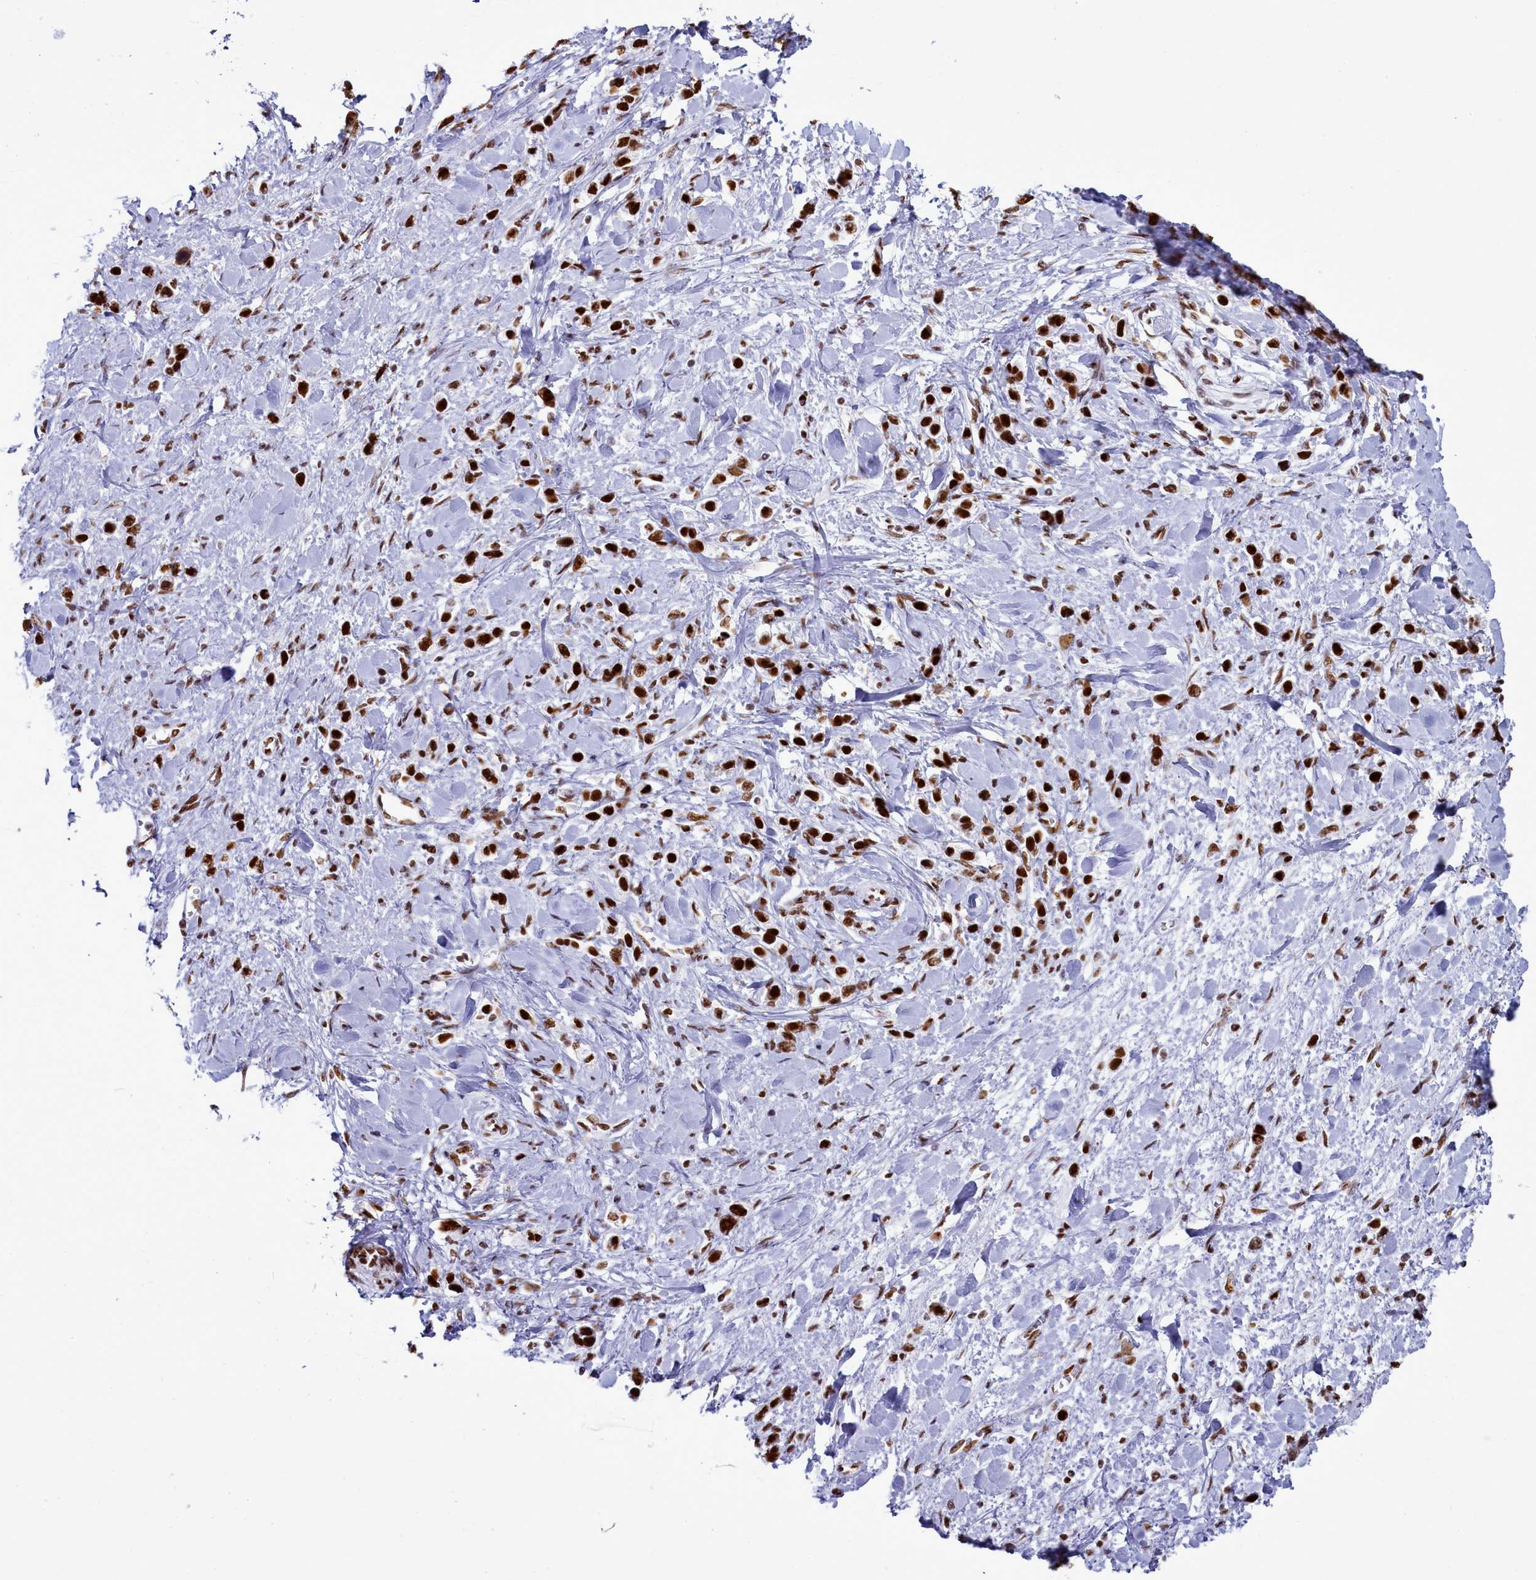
{"staining": {"intensity": "strong", "quantity": ">75%", "location": "nuclear"}, "tissue": "stomach cancer", "cell_type": "Tumor cells", "image_type": "cancer", "snomed": [{"axis": "morphology", "description": "Normal tissue, NOS"}, {"axis": "morphology", "description": "Adenocarcinoma, NOS"}, {"axis": "topography", "description": "Stomach, upper"}, {"axis": "topography", "description": "Stomach"}], "caption": "Tumor cells reveal high levels of strong nuclear expression in approximately >75% of cells in adenocarcinoma (stomach).", "gene": "RALY", "patient": {"sex": "female", "age": 65}}